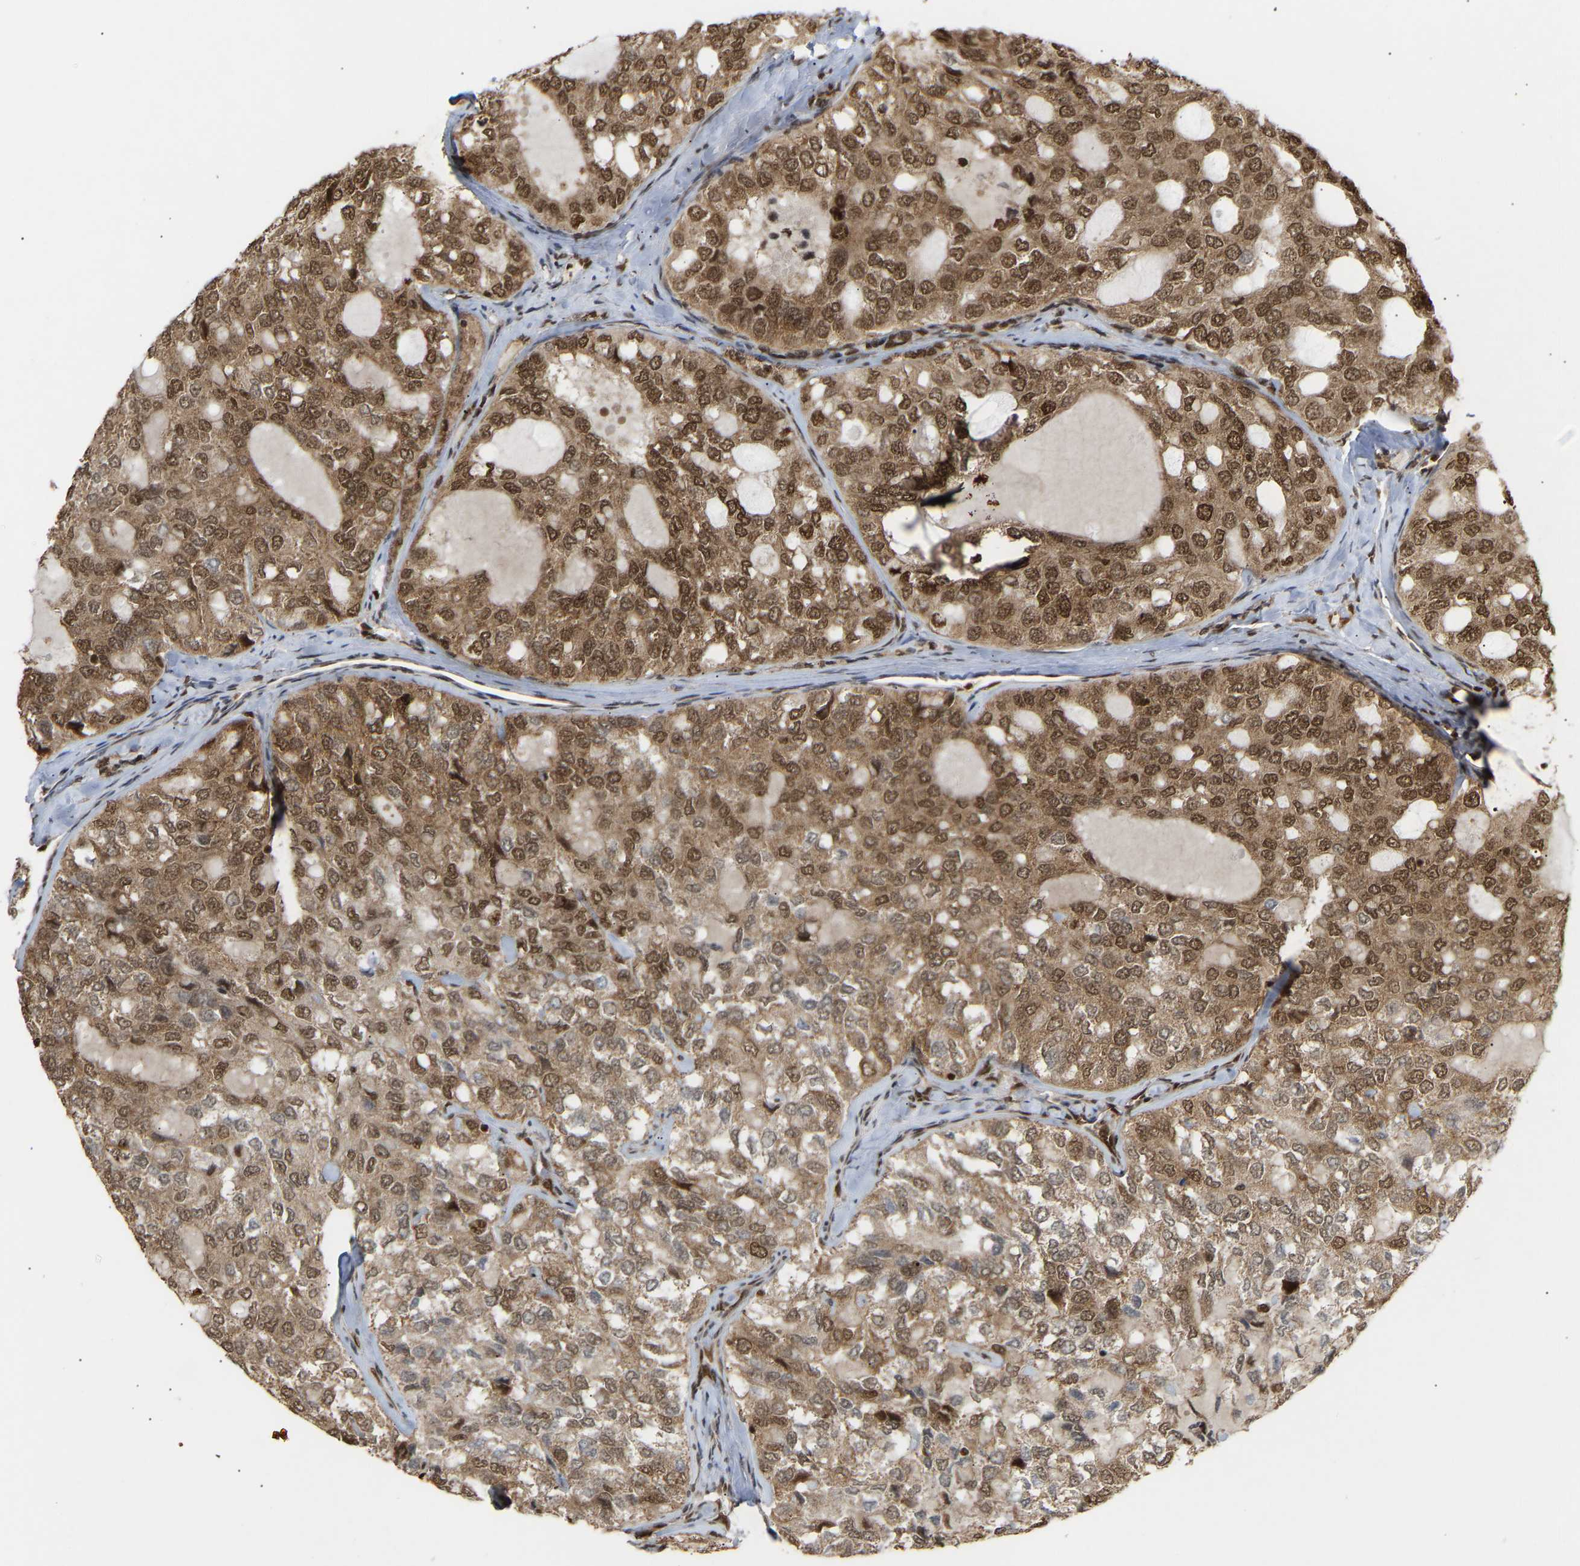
{"staining": {"intensity": "moderate", "quantity": ">75%", "location": "cytoplasmic/membranous,nuclear"}, "tissue": "thyroid cancer", "cell_type": "Tumor cells", "image_type": "cancer", "snomed": [{"axis": "morphology", "description": "Follicular adenoma carcinoma, NOS"}, {"axis": "topography", "description": "Thyroid gland"}], "caption": "This is an image of immunohistochemistry staining of thyroid cancer, which shows moderate expression in the cytoplasmic/membranous and nuclear of tumor cells.", "gene": "ALYREF", "patient": {"sex": "male", "age": 75}}